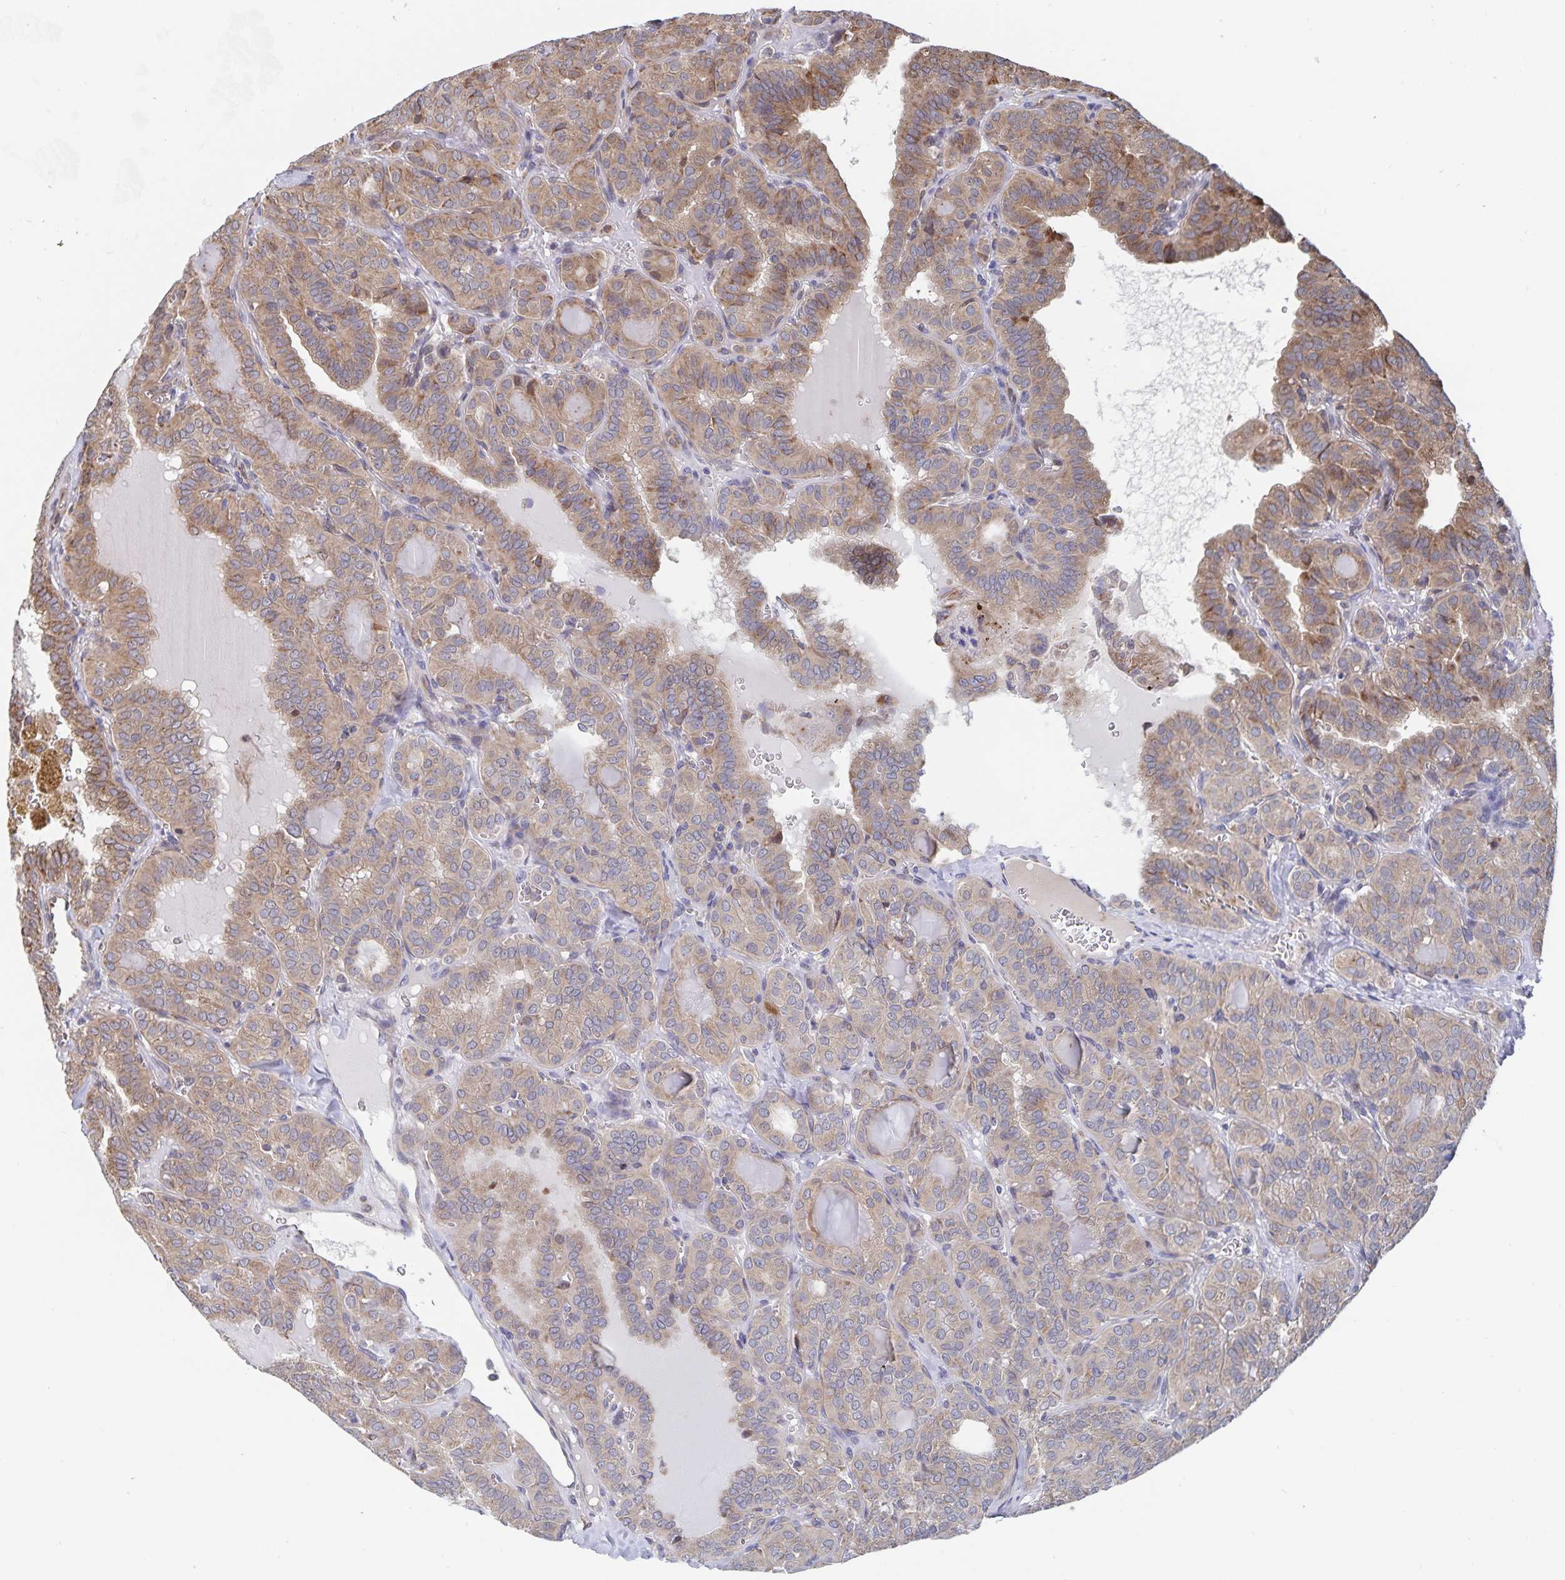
{"staining": {"intensity": "weak", "quantity": ">75%", "location": "cytoplasmic/membranous"}, "tissue": "thyroid cancer", "cell_type": "Tumor cells", "image_type": "cancer", "snomed": [{"axis": "morphology", "description": "Papillary adenocarcinoma, NOS"}, {"axis": "topography", "description": "Thyroid gland"}], "caption": "Brown immunohistochemical staining in human thyroid cancer displays weak cytoplasmic/membranous staining in approximately >75% of tumor cells. The staining was performed using DAB (3,3'-diaminobenzidine) to visualize the protein expression in brown, while the nuclei were stained in blue with hematoxylin (Magnification: 20x).", "gene": "ACACA", "patient": {"sex": "female", "age": 41}}